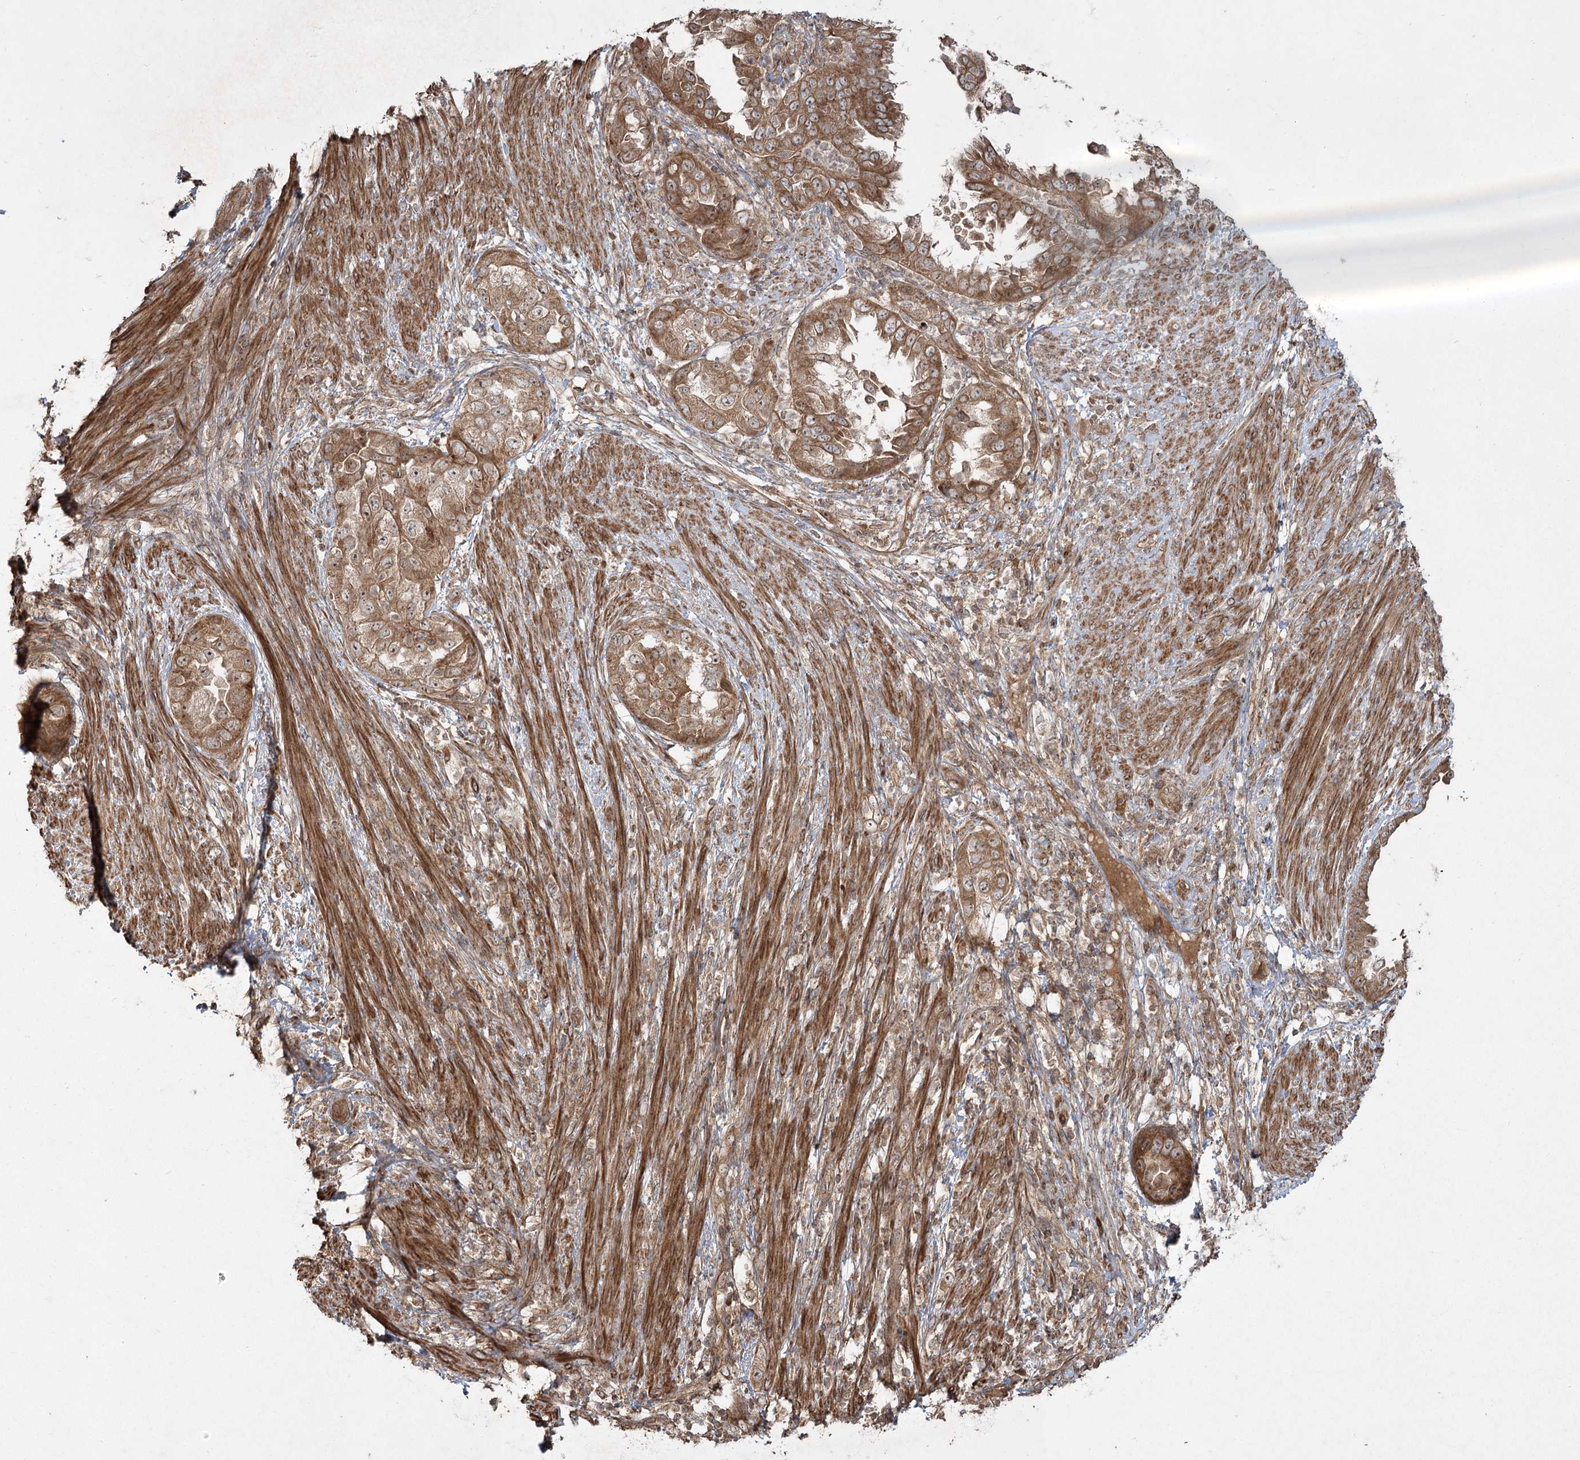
{"staining": {"intensity": "moderate", "quantity": ">75%", "location": "cytoplasmic/membranous,nuclear"}, "tissue": "endometrial cancer", "cell_type": "Tumor cells", "image_type": "cancer", "snomed": [{"axis": "morphology", "description": "Adenocarcinoma, NOS"}, {"axis": "topography", "description": "Endometrium"}], "caption": "Protein expression by immunohistochemistry (IHC) displays moderate cytoplasmic/membranous and nuclear expression in about >75% of tumor cells in endometrial cancer. The staining is performed using DAB (3,3'-diaminobenzidine) brown chromogen to label protein expression. The nuclei are counter-stained blue using hematoxylin.", "gene": "CPLANE1", "patient": {"sex": "female", "age": 85}}